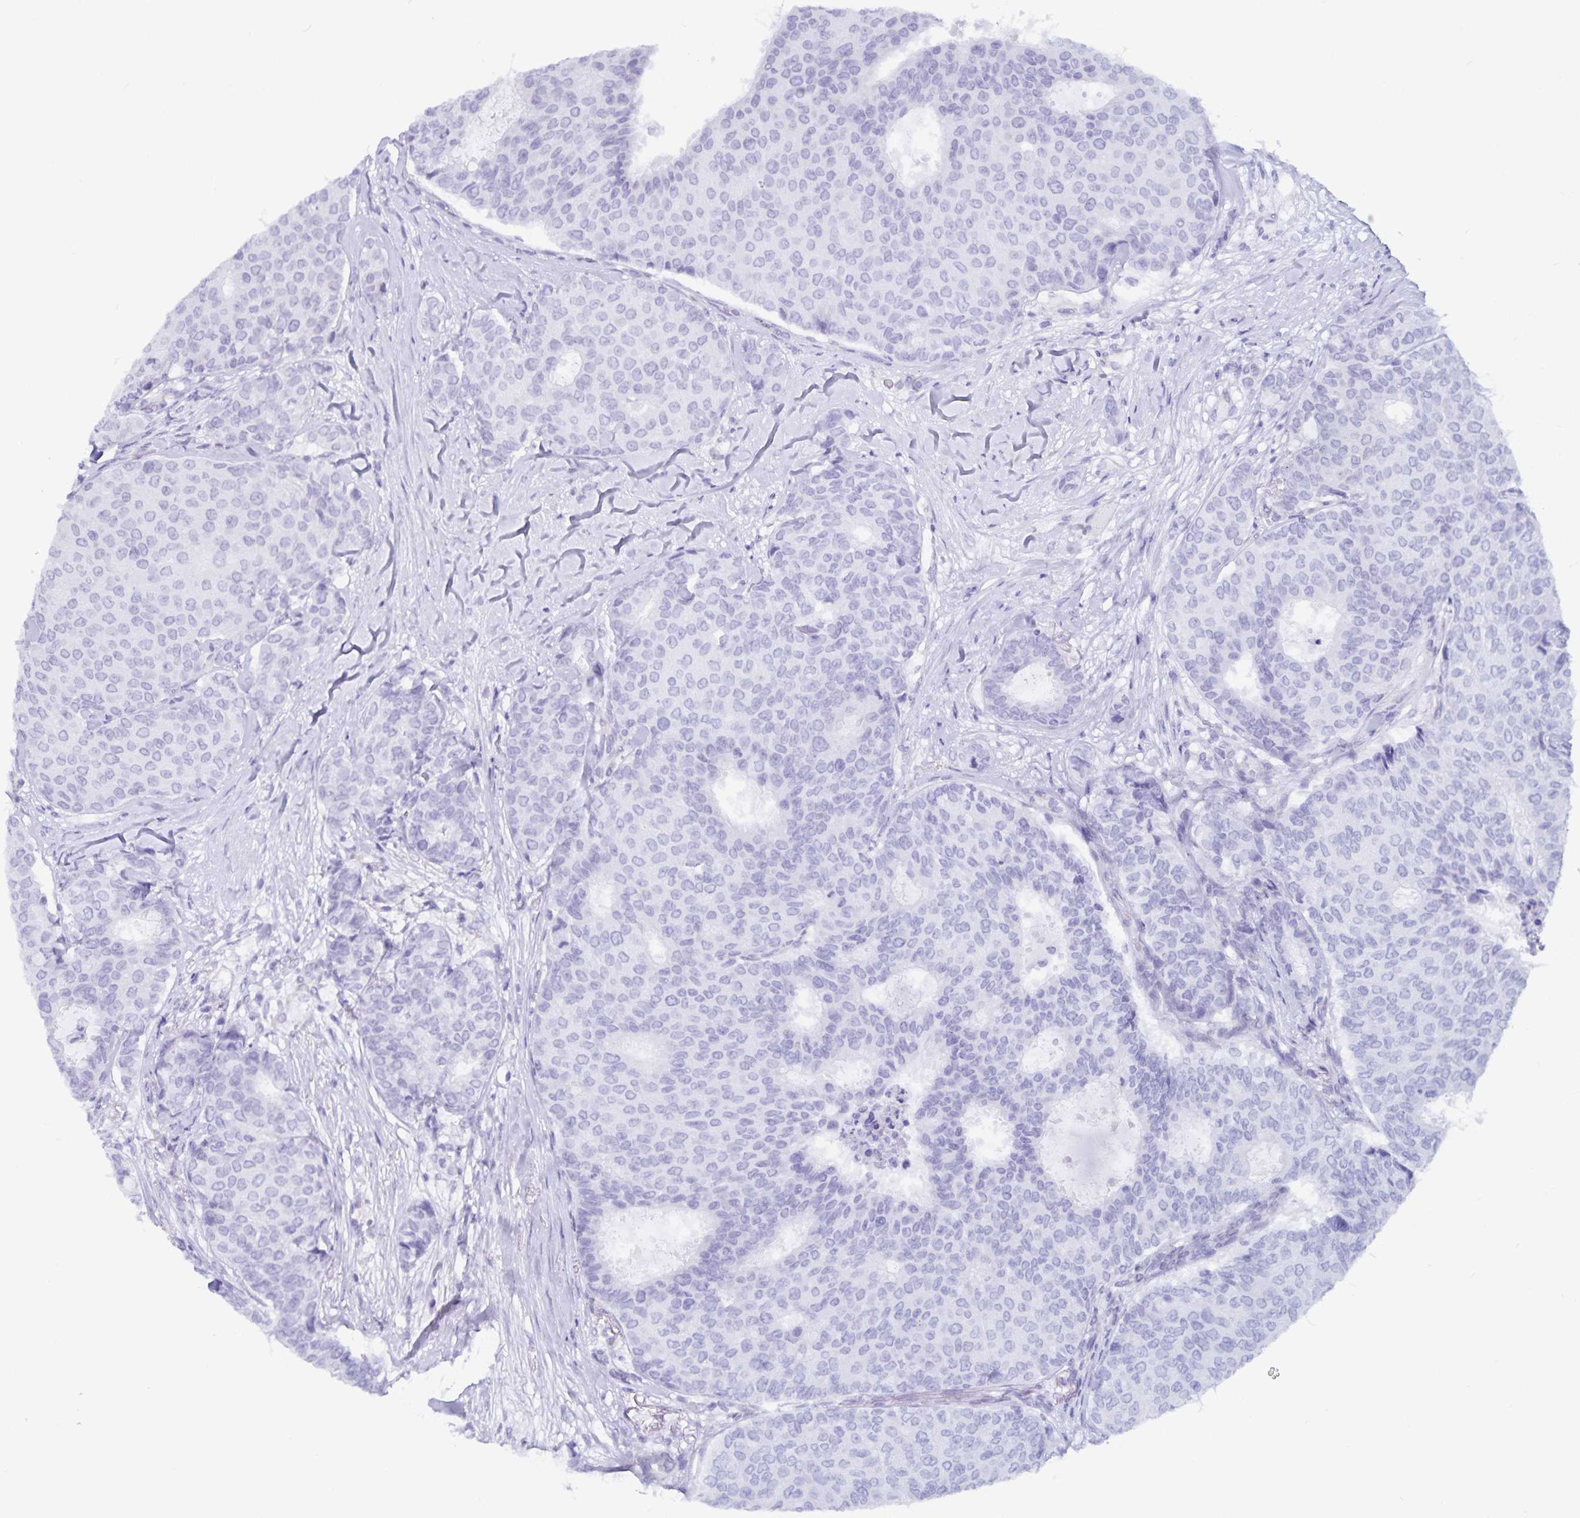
{"staining": {"intensity": "negative", "quantity": "none", "location": "none"}, "tissue": "breast cancer", "cell_type": "Tumor cells", "image_type": "cancer", "snomed": [{"axis": "morphology", "description": "Duct carcinoma"}, {"axis": "topography", "description": "Breast"}], "caption": "This is an immunohistochemistry histopathology image of human infiltrating ductal carcinoma (breast). There is no positivity in tumor cells.", "gene": "GPR137", "patient": {"sex": "female", "age": 75}}